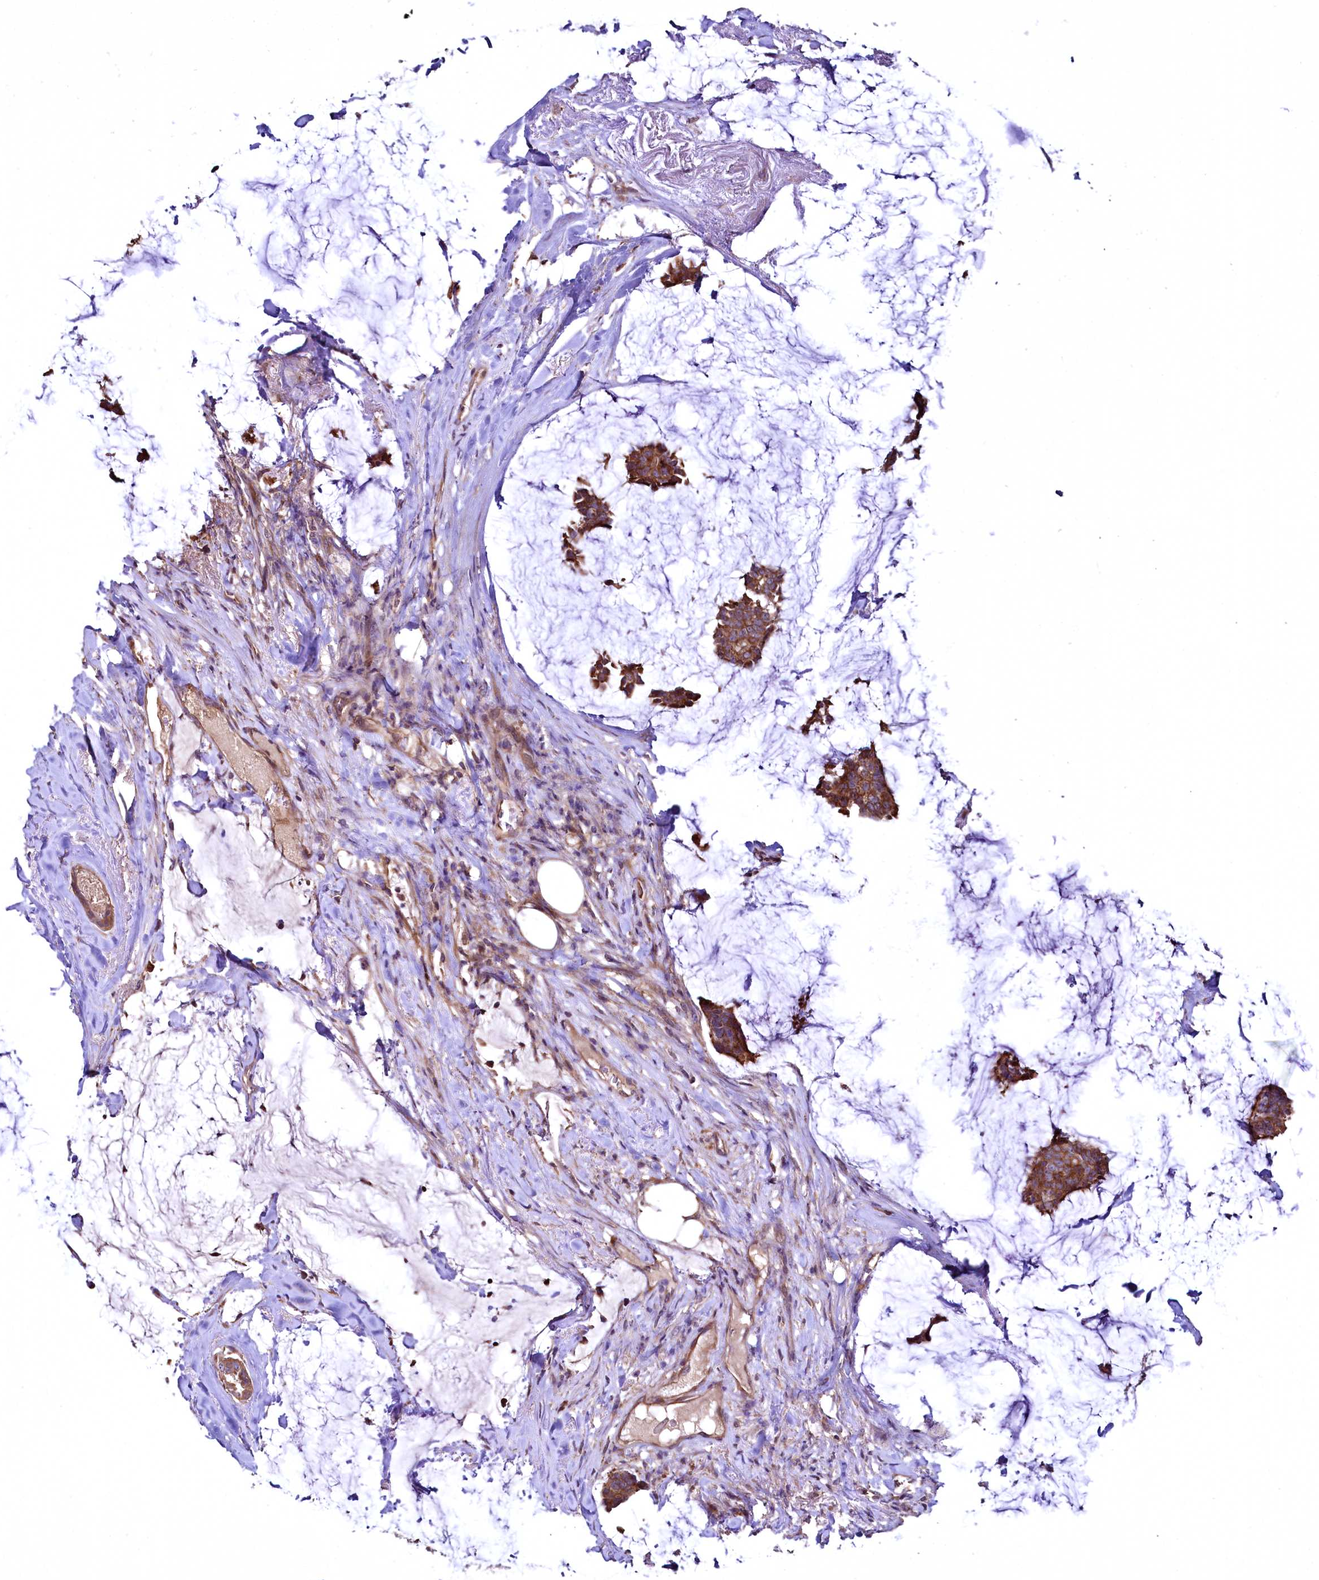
{"staining": {"intensity": "strong", "quantity": ">75%", "location": "cytoplasmic/membranous"}, "tissue": "breast cancer", "cell_type": "Tumor cells", "image_type": "cancer", "snomed": [{"axis": "morphology", "description": "Duct carcinoma"}, {"axis": "topography", "description": "Breast"}], "caption": "Immunohistochemical staining of human breast intraductal carcinoma reveals high levels of strong cytoplasmic/membranous positivity in about >75% of tumor cells. (Brightfield microscopy of DAB IHC at high magnification).", "gene": "TBCEL", "patient": {"sex": "female", "age": 93}}